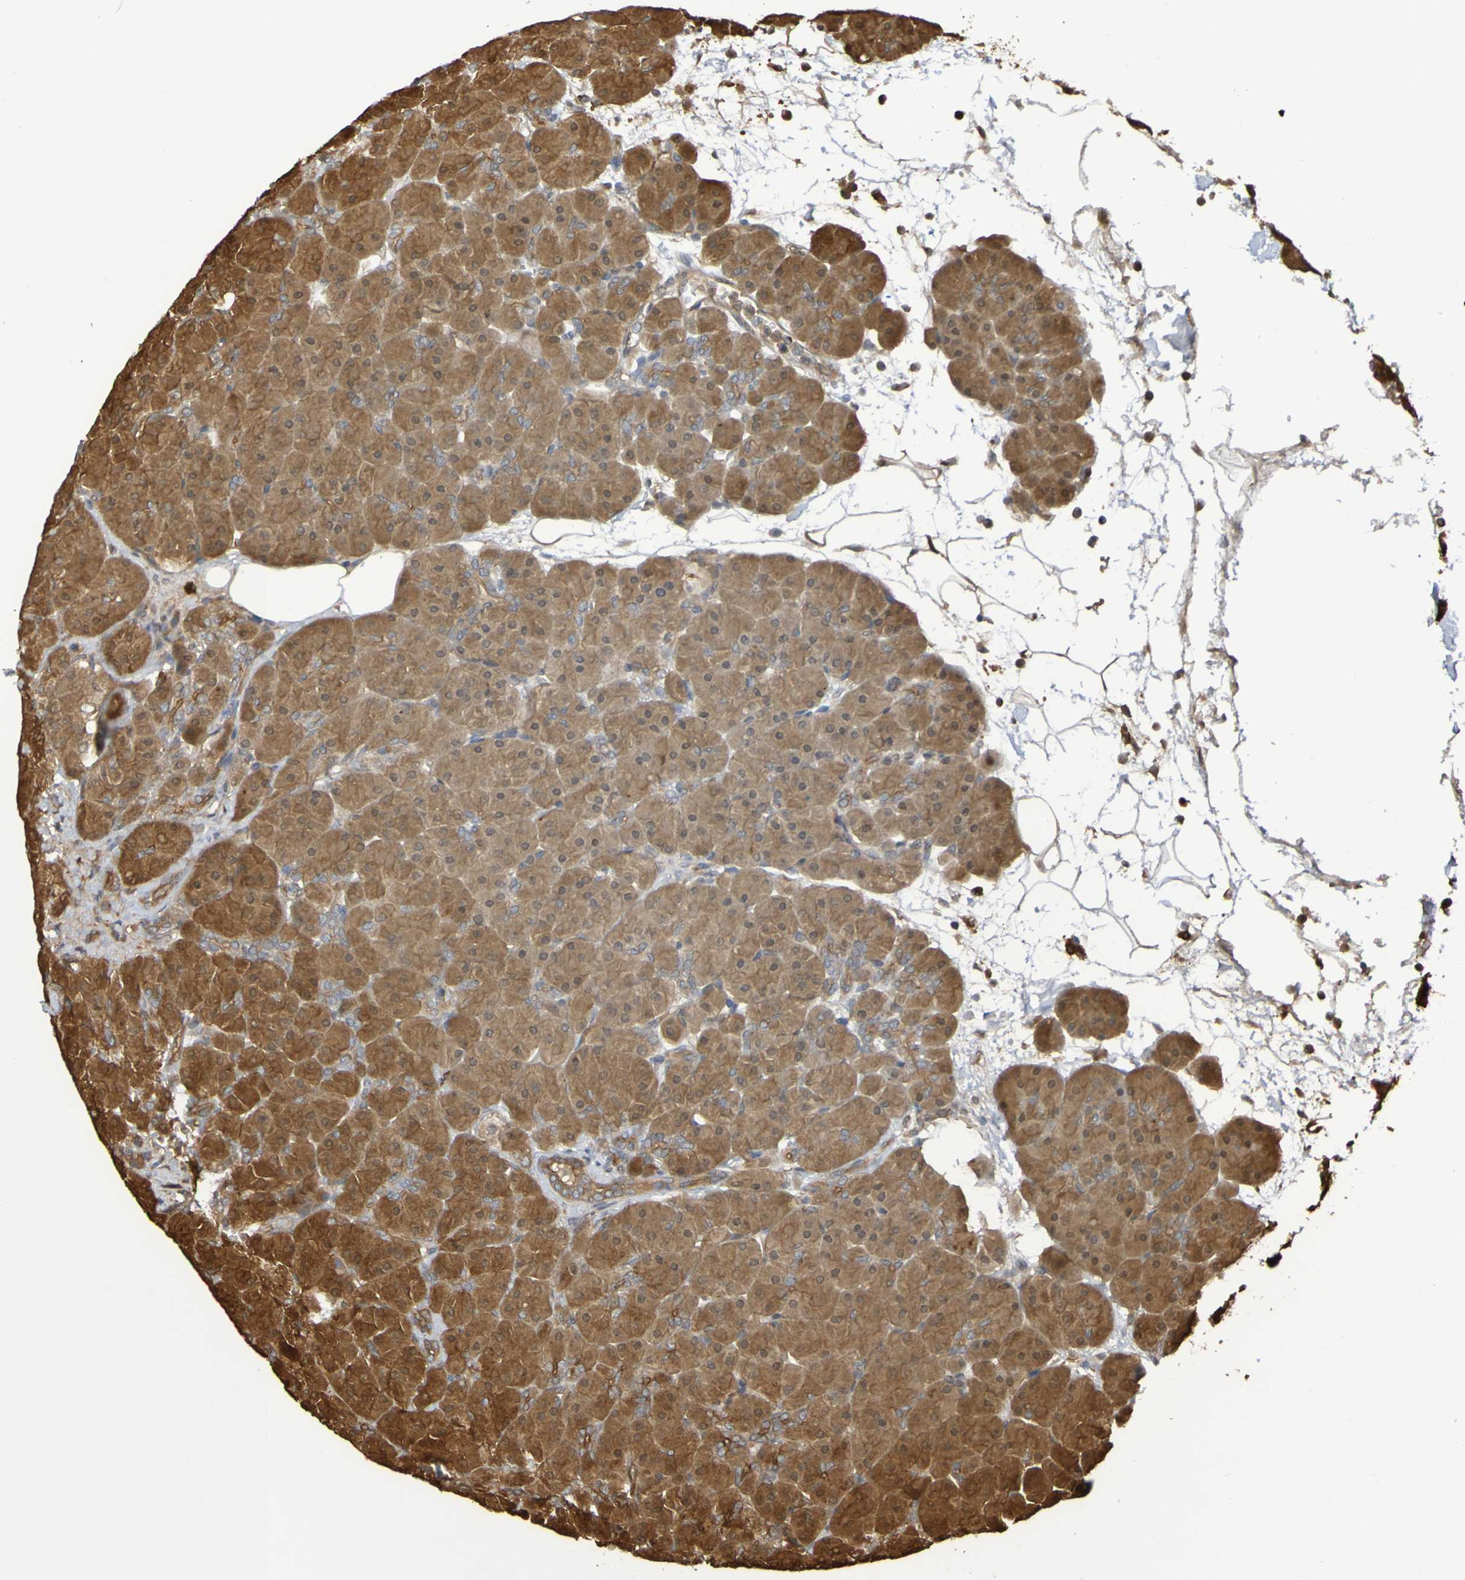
{"staining": {"intensity": "strong", "quantity": ">75%", "location": "cytoplasmic/membranous"}, "tissue": "pancreas", "cell_type": "Exocrine glandular cells", "image_type": "normal", "snomed": [{"axis": "morphology", "description": "Normal tissue, NOS"}, {"axis": "topography", "description": "Pancreas"}], "caption": "Pancreas stained with a brown dye exhibits strong cytoplasmic/membranous positive staining in approximately >75% of exocrine glandular cells.", "gene": "SERPINB6", "patient": {"sex": "male", "age": 66}}